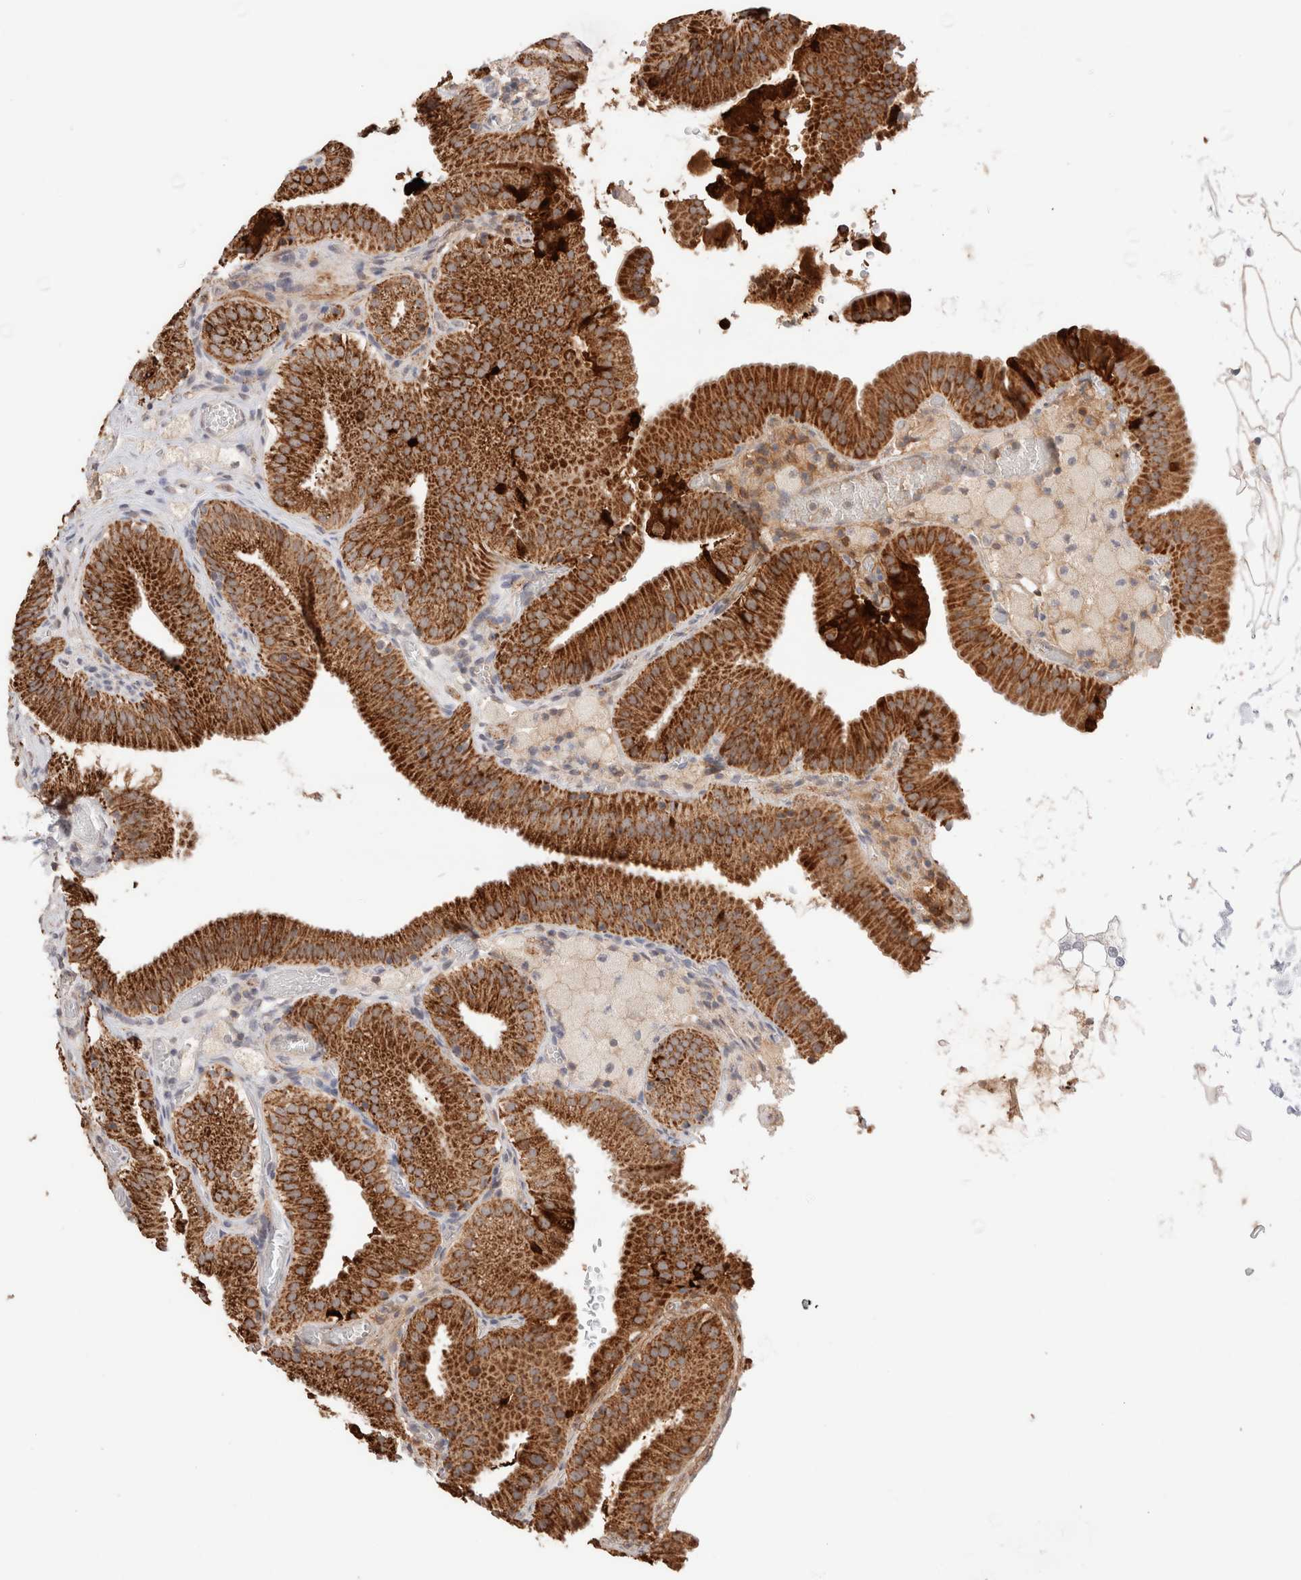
{"staining": {"intensity": "strong", "quantity": ">75%", "location": "cytoplasmic/membranous"}, "tissue": "gallbladder", "cell_type": "Glandular cells", "image_type": "normal", "snomed": [{"axis": "morphology", "description": "Normal tissue, NOS"}, {"axis": "topography", "description": "Gallbladder"}], "caption": "Gallbladder stained with DAB (3,3'-diaminobenzidine) immunohistochemistry (IHC) reveals high levels of strong cytoplasmic/membranous staining in about >75% of glandular cells.", "gene": "TRIM41", "patient": {"sex": "male", "age": 54}}